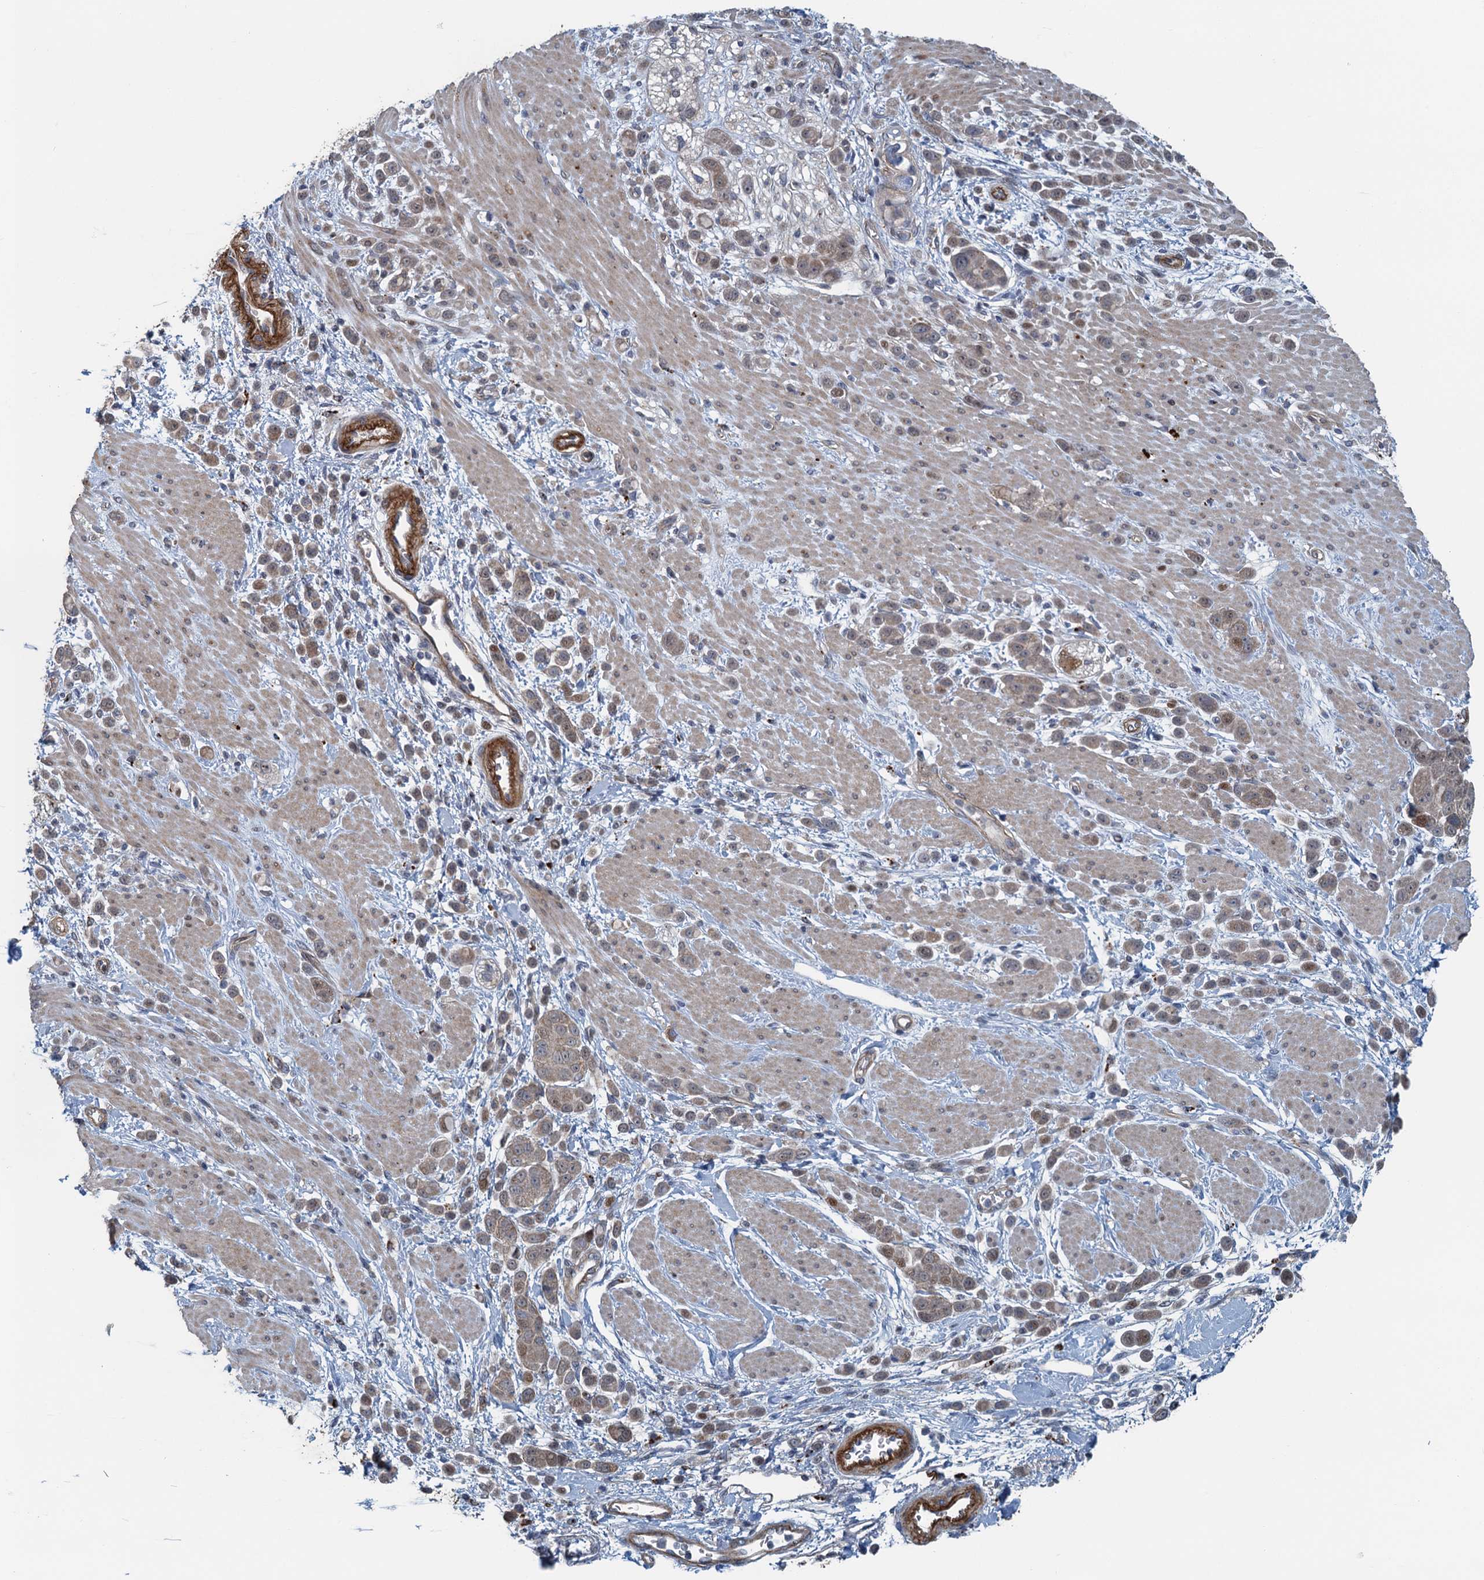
{"staining": {"intensity": "weak", "quantity": ">75%", "location": "cytoplasmic/membranous,nuclear"}, "tissue": "pancreatic cancer", "cell_type": "Tumor cells", "image_type": "cancer", "snomed": [{"axis": "morphology", "description": "Normal tissue, NOS"}, {"axis": "morphology", "description": "Adenocarcinoma, NOS"}, {"axis": "topography", "description": "Pancreas"}], "caption": "Brown immunohistochemical staining in human pancreatic cancer displays weak cytoplasmic/membranous and nuclear staining in about >75% of tumor cells. Using DAB (brown) and hematoxylin (blue) stains, captured at high magnification using brightfield microscopy.", "gene": "AGRN", "patient": {"sex": "female", "age": 64}}